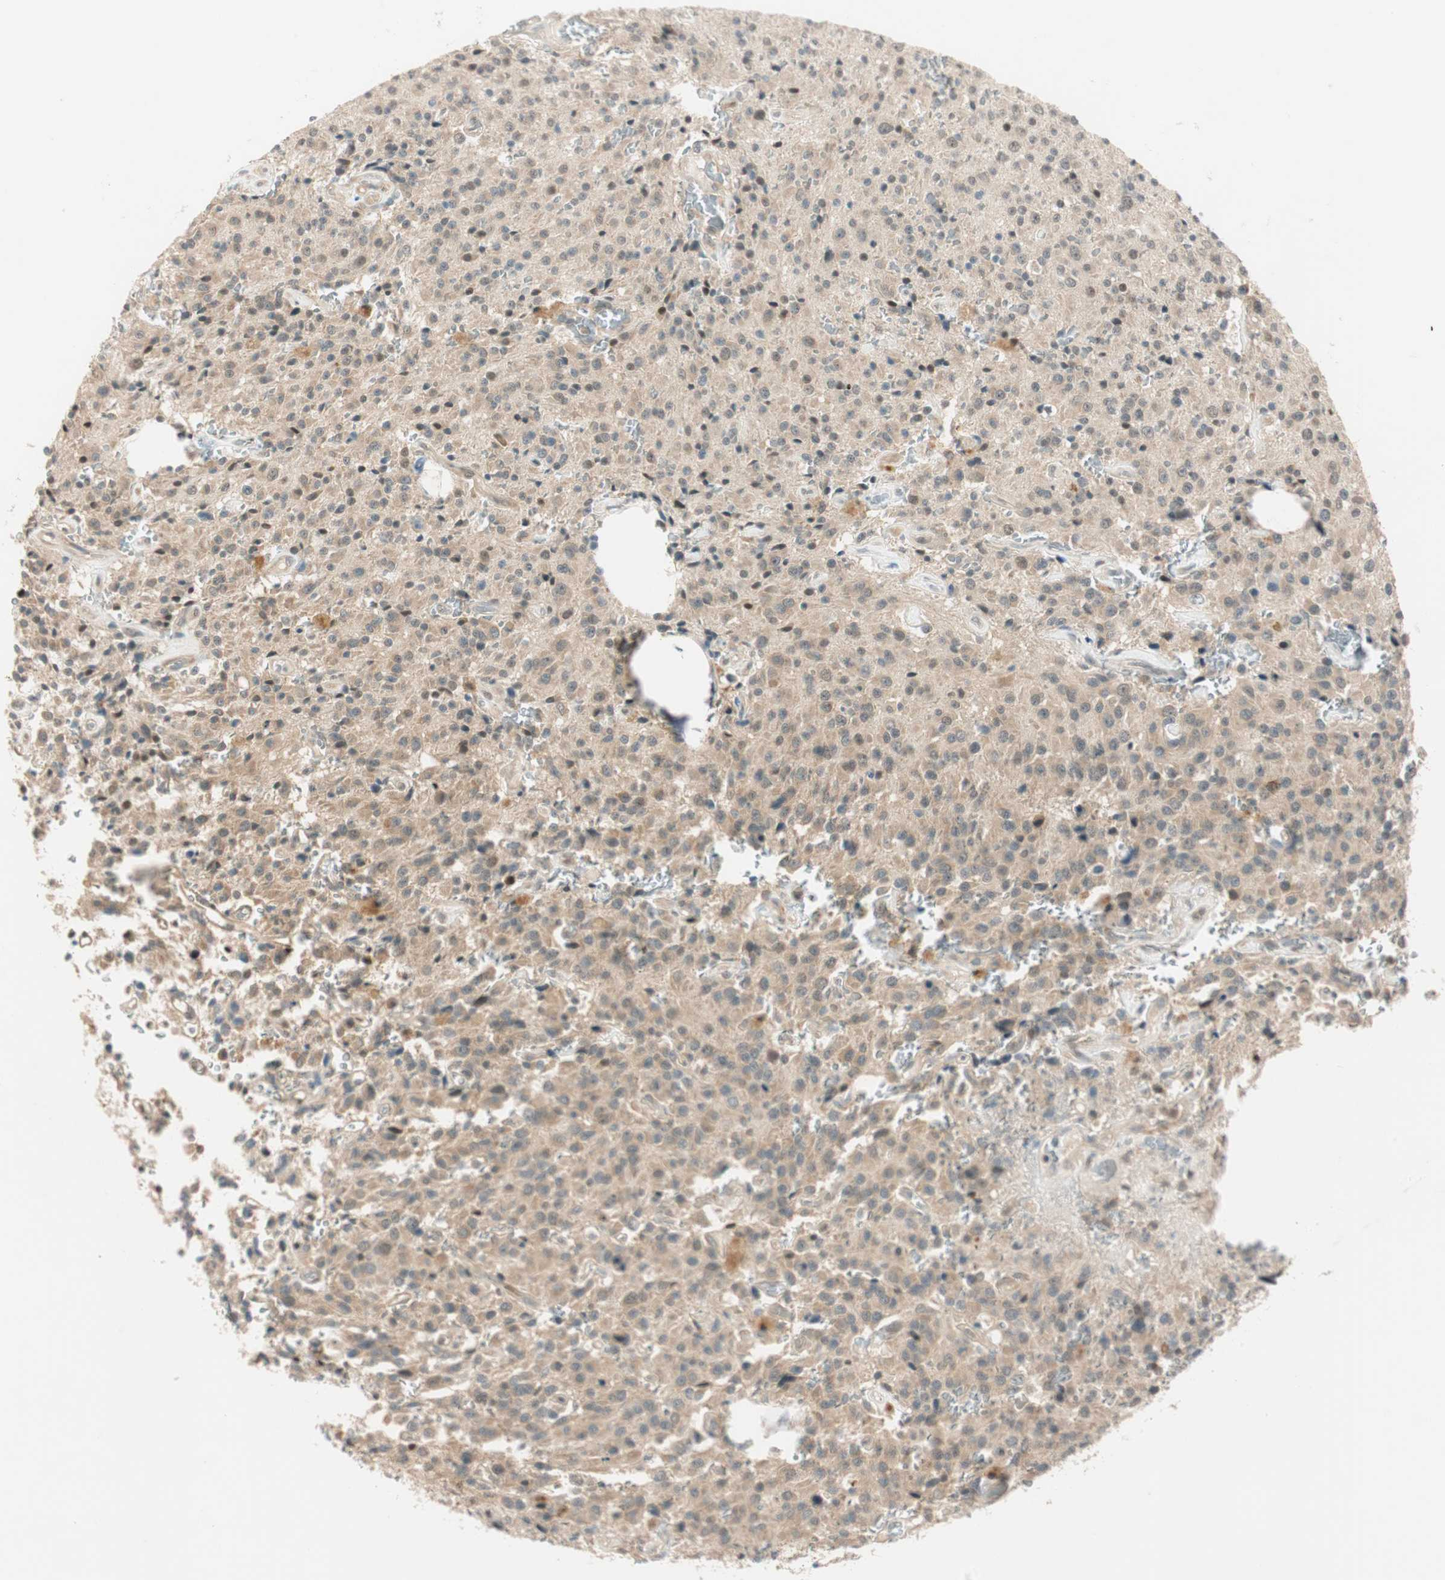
{"staining": {"intensity": "moderate", "quantity": "25%-75%", "location": "cytoplasmic/membranous,nuclear"}, "tissue": "glioma", "cell_type": "Tumor cells", "image_type": "cancer", "snomed": [{"axis": "morphology", "description": "Glioma, malignant, Low grade"}, {"axis": "topography", "description": "Brain"}], "caption": "The photomicrograph reveals immunohistochemical staining of glioma. There is moderate cytoplasmic/membranous and nuclear staining is appreciated in approximately 25%-75% of tumor cells. (Brightfield microscopy of DAB IHC at high magnification).", "gene": "PSMD8", "patient": {"sex": "male", "age": 58}}